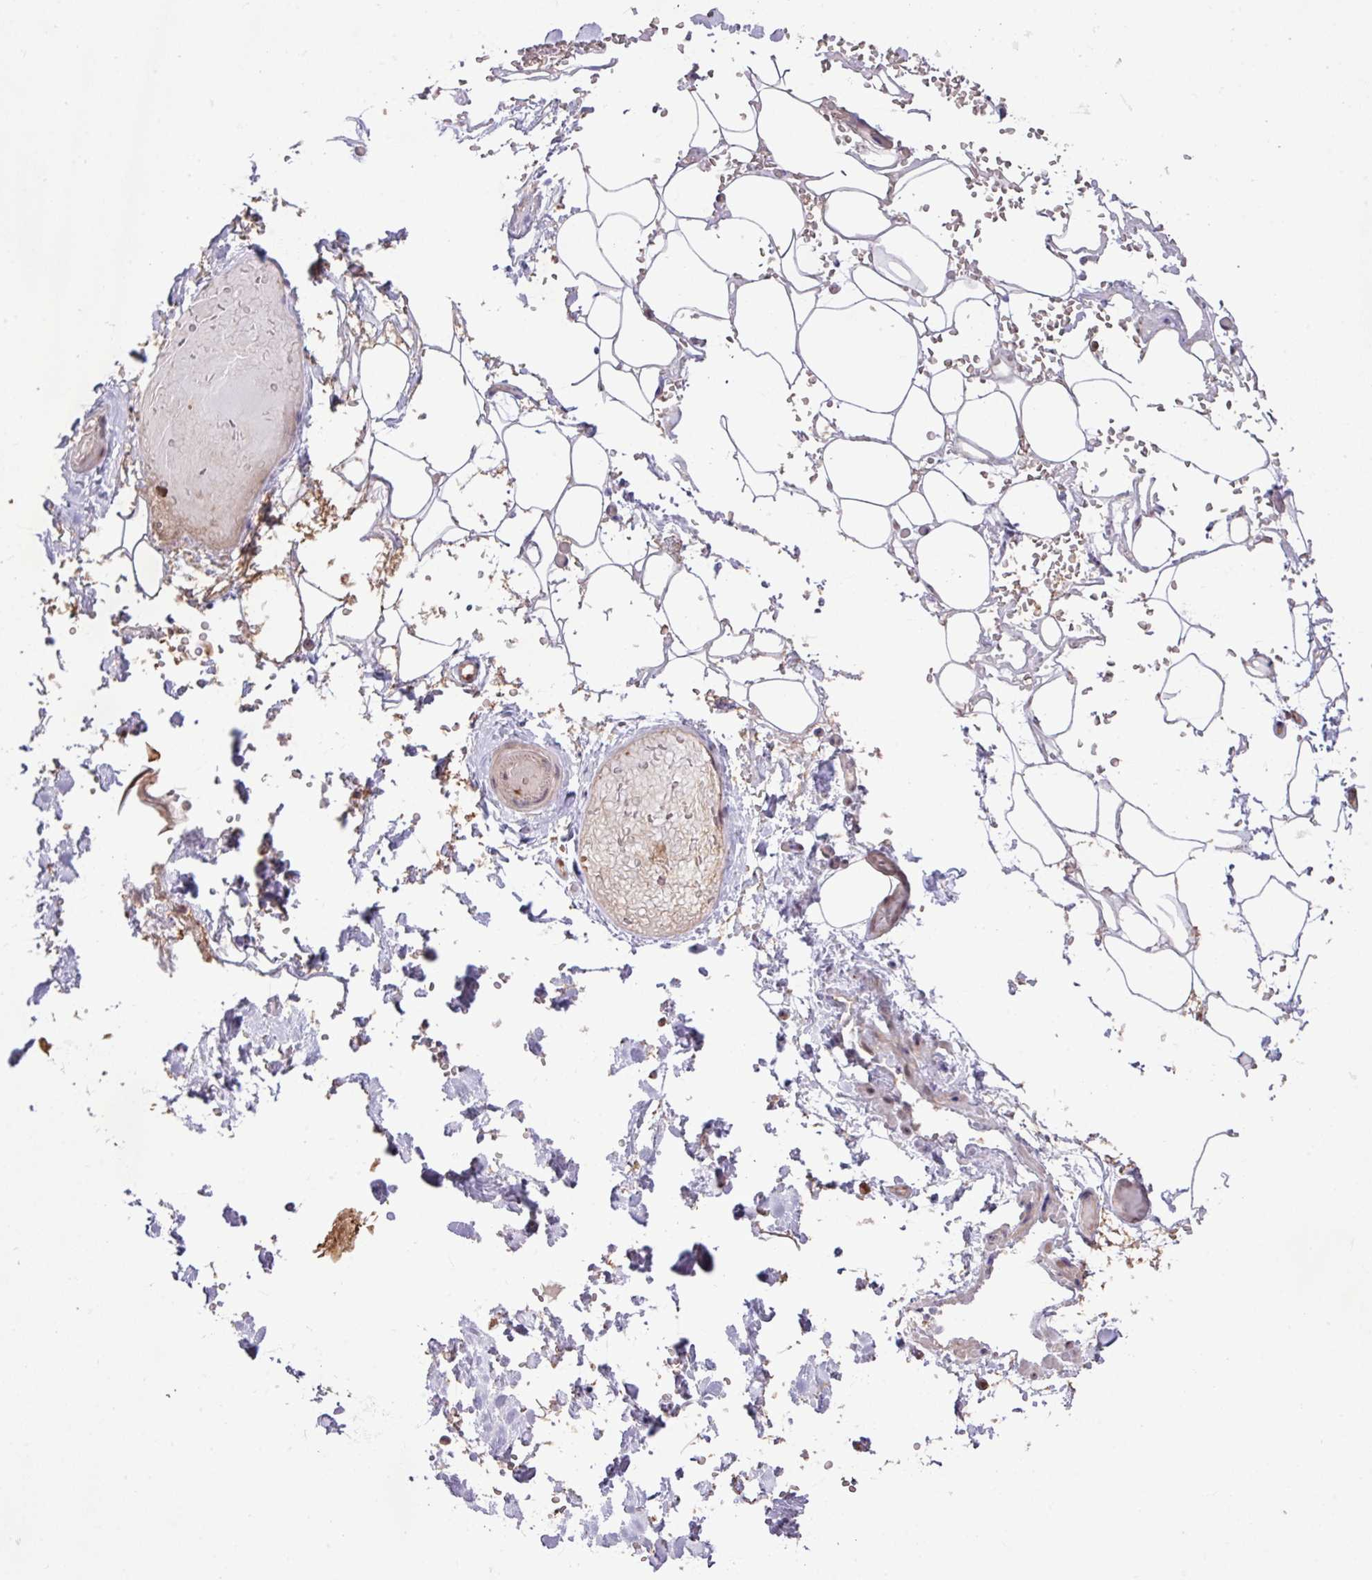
{"staining": {"intensity": "negative", "quantity": "none", "location": "none"}, "tissue": "adipose tissue", "cell_type": "Adipocytes", "image_type": "normal", "snomed": [{"axis": "morphology", "description": "Normal tissue, NOS"}, {"axis": "topography", "description": "Salivary gland"}, {"axis": "topography", "description": "Peripheral nerve tissue"}], "caption": "Micrograph shows no protein expression in adipocytes of normal adipose tissue. Brightfield microscopy of IHC stained with DAB (3,3'-diaminobenzidine) (brown) and hematoxylin (blue), captured at high magnification.", "gene": "GON7", "patient": {"sex": "male", "age": 38}}